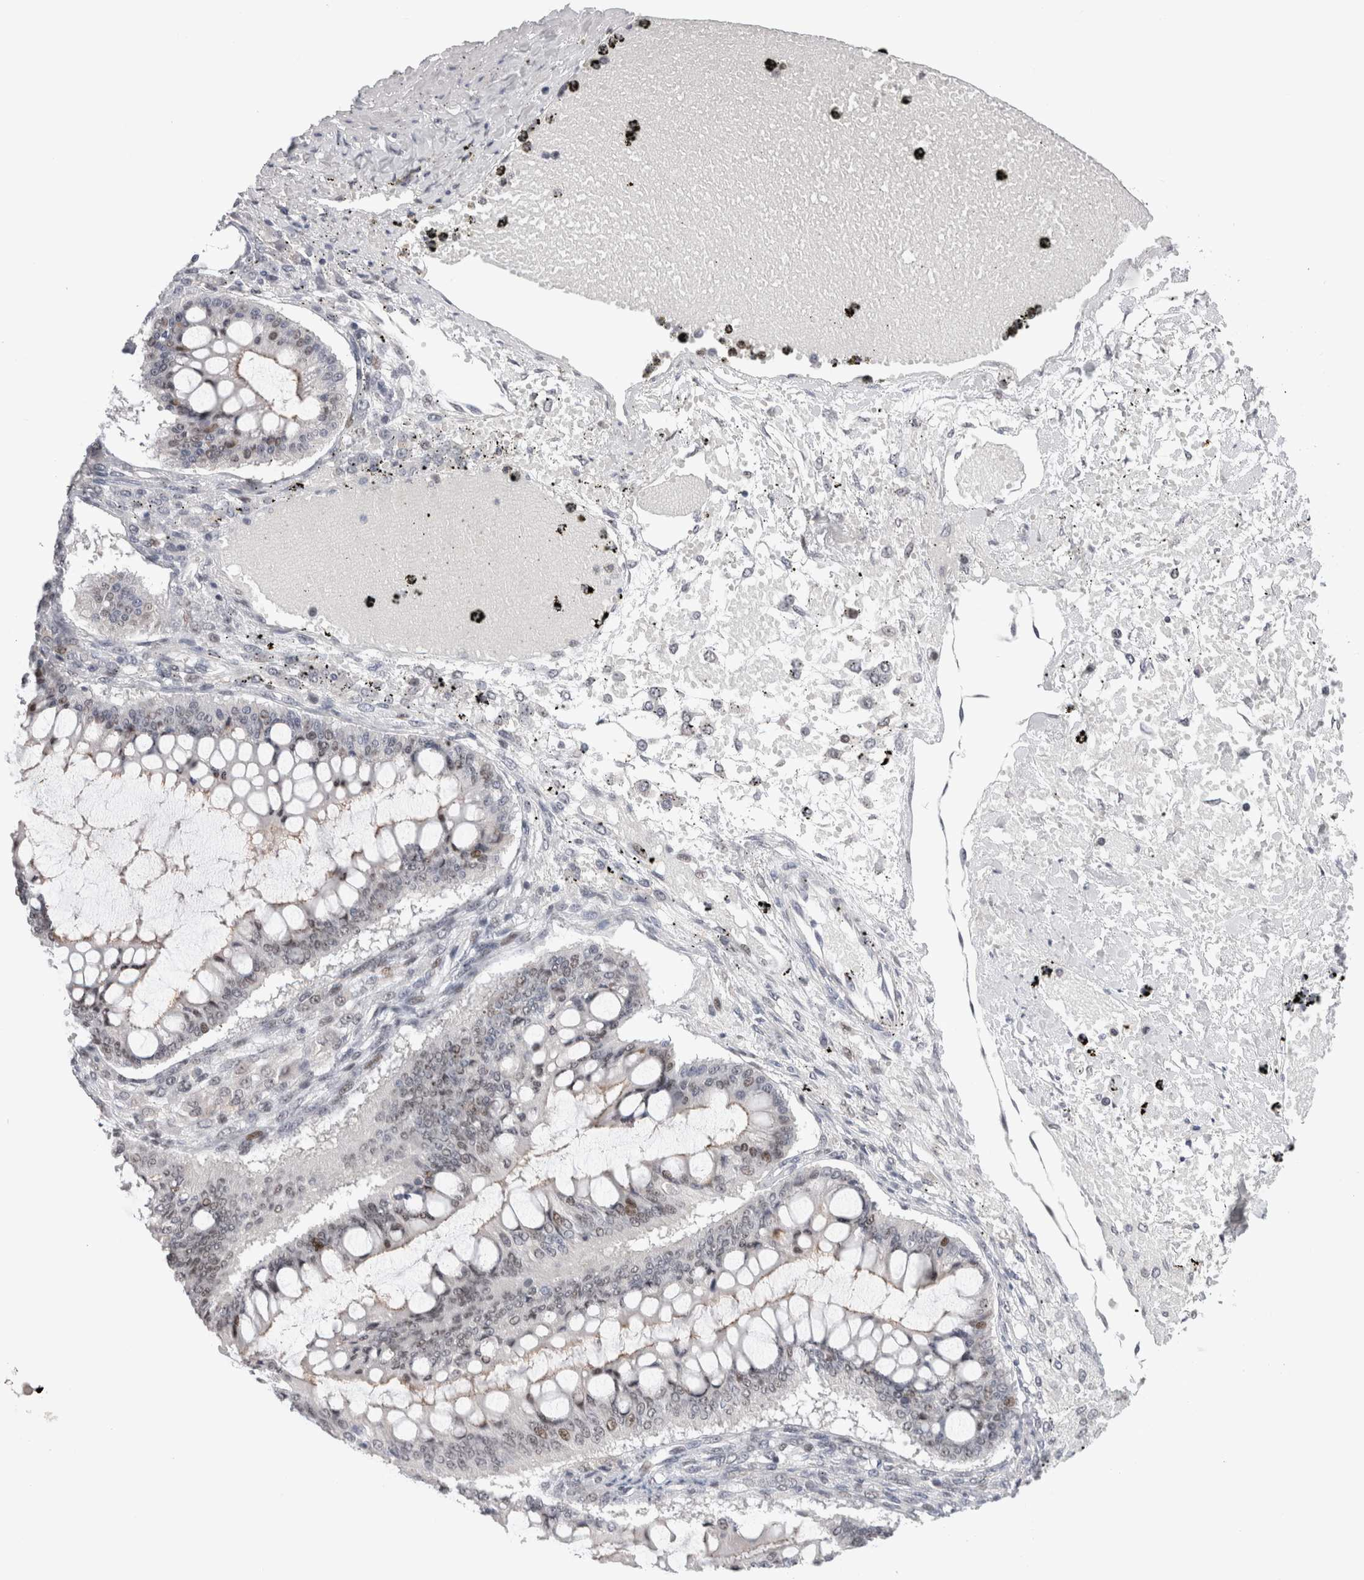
{"staining": {"intensity": "negative", "quantity": "none", "location": "none"}, "tissue": "ovarian cancer", "cell_type": "Tumor cells", "image_type": "cancer", "snomed": [{"axis": "morphology", "description": "Cystadenocarcinoma, mucinous, NOS"}, {"axis": "topography", "description": "Ovary"}], "caption": "The photomicrograph reveals no significant positivity in tumor cells of ovarian mucinous cystadenocarcinoma. (DAB (3,3'-diaminobenzidine) immunohistochemistry with hematoxylin counter stain).", "gene": "ZNF521", "patient": {"sex": "female", "age": 73}}